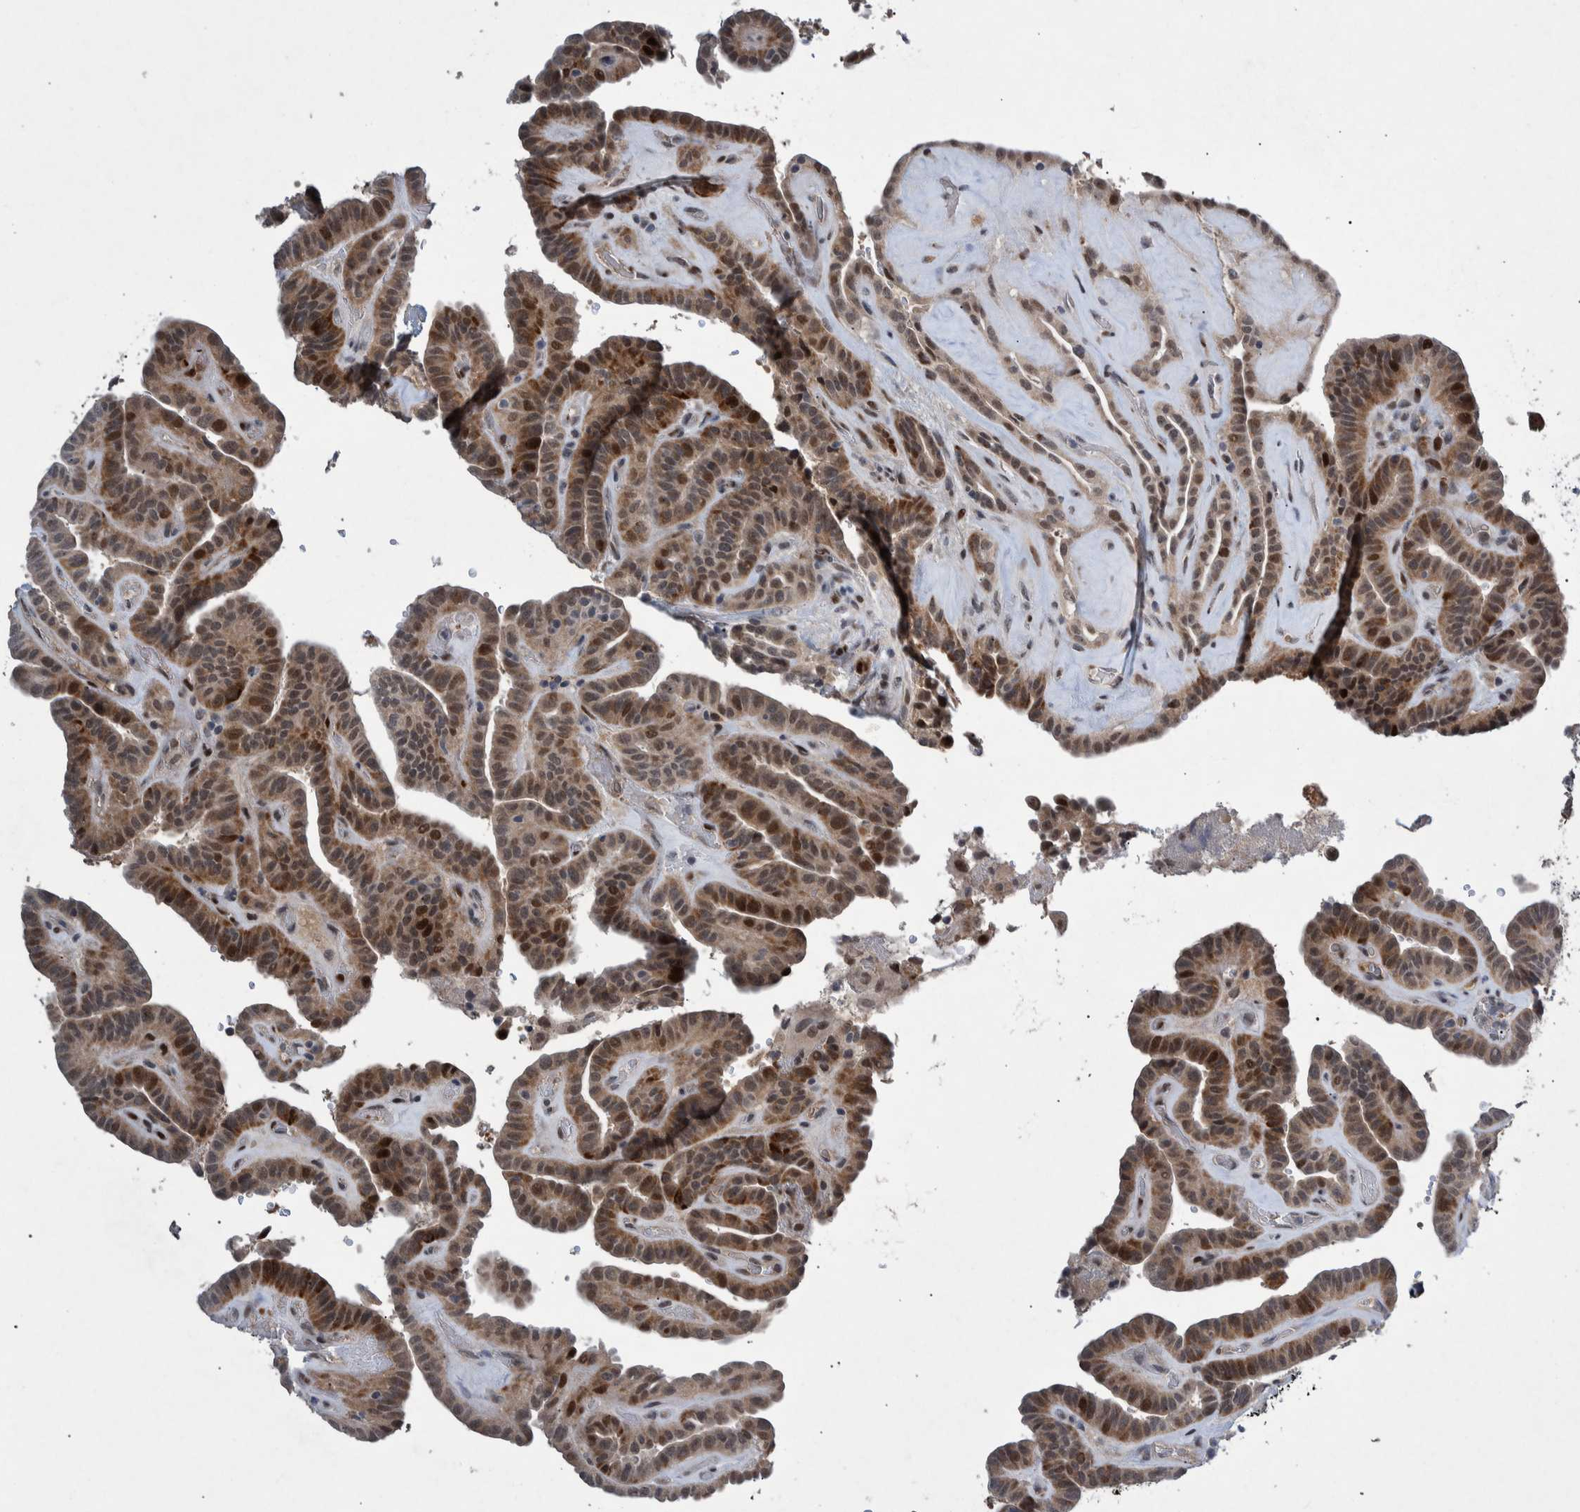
{"staining": {"intensity": "moderate", "quantity": ">75%", "location": "cytoplasmic/membranous,nuclear"}, "tissue": "thyroid cancer", "cell_type": "Tumor cells", "image_type": "cancer", "snomed": [{"axis": "morphology", "description": "Papillary adenocarcinoma, NOS"}, {"axis": "topography", "description": "Thyroid gland"}], "caption": "Immunohistochemical staining of papillary adenocarcinoma (thyroid) exhibits medium levels of moderate cytoplasmic/membranous and nuclear protein expression in approximately >75% of tumor cells. The staining is performed using DAB brown chromogen to label protein expression. The nuclei are counter-stained blue using hematoxylin.", "gene": "ESRP1", "patient": {"sex": "male", "age": 77}}